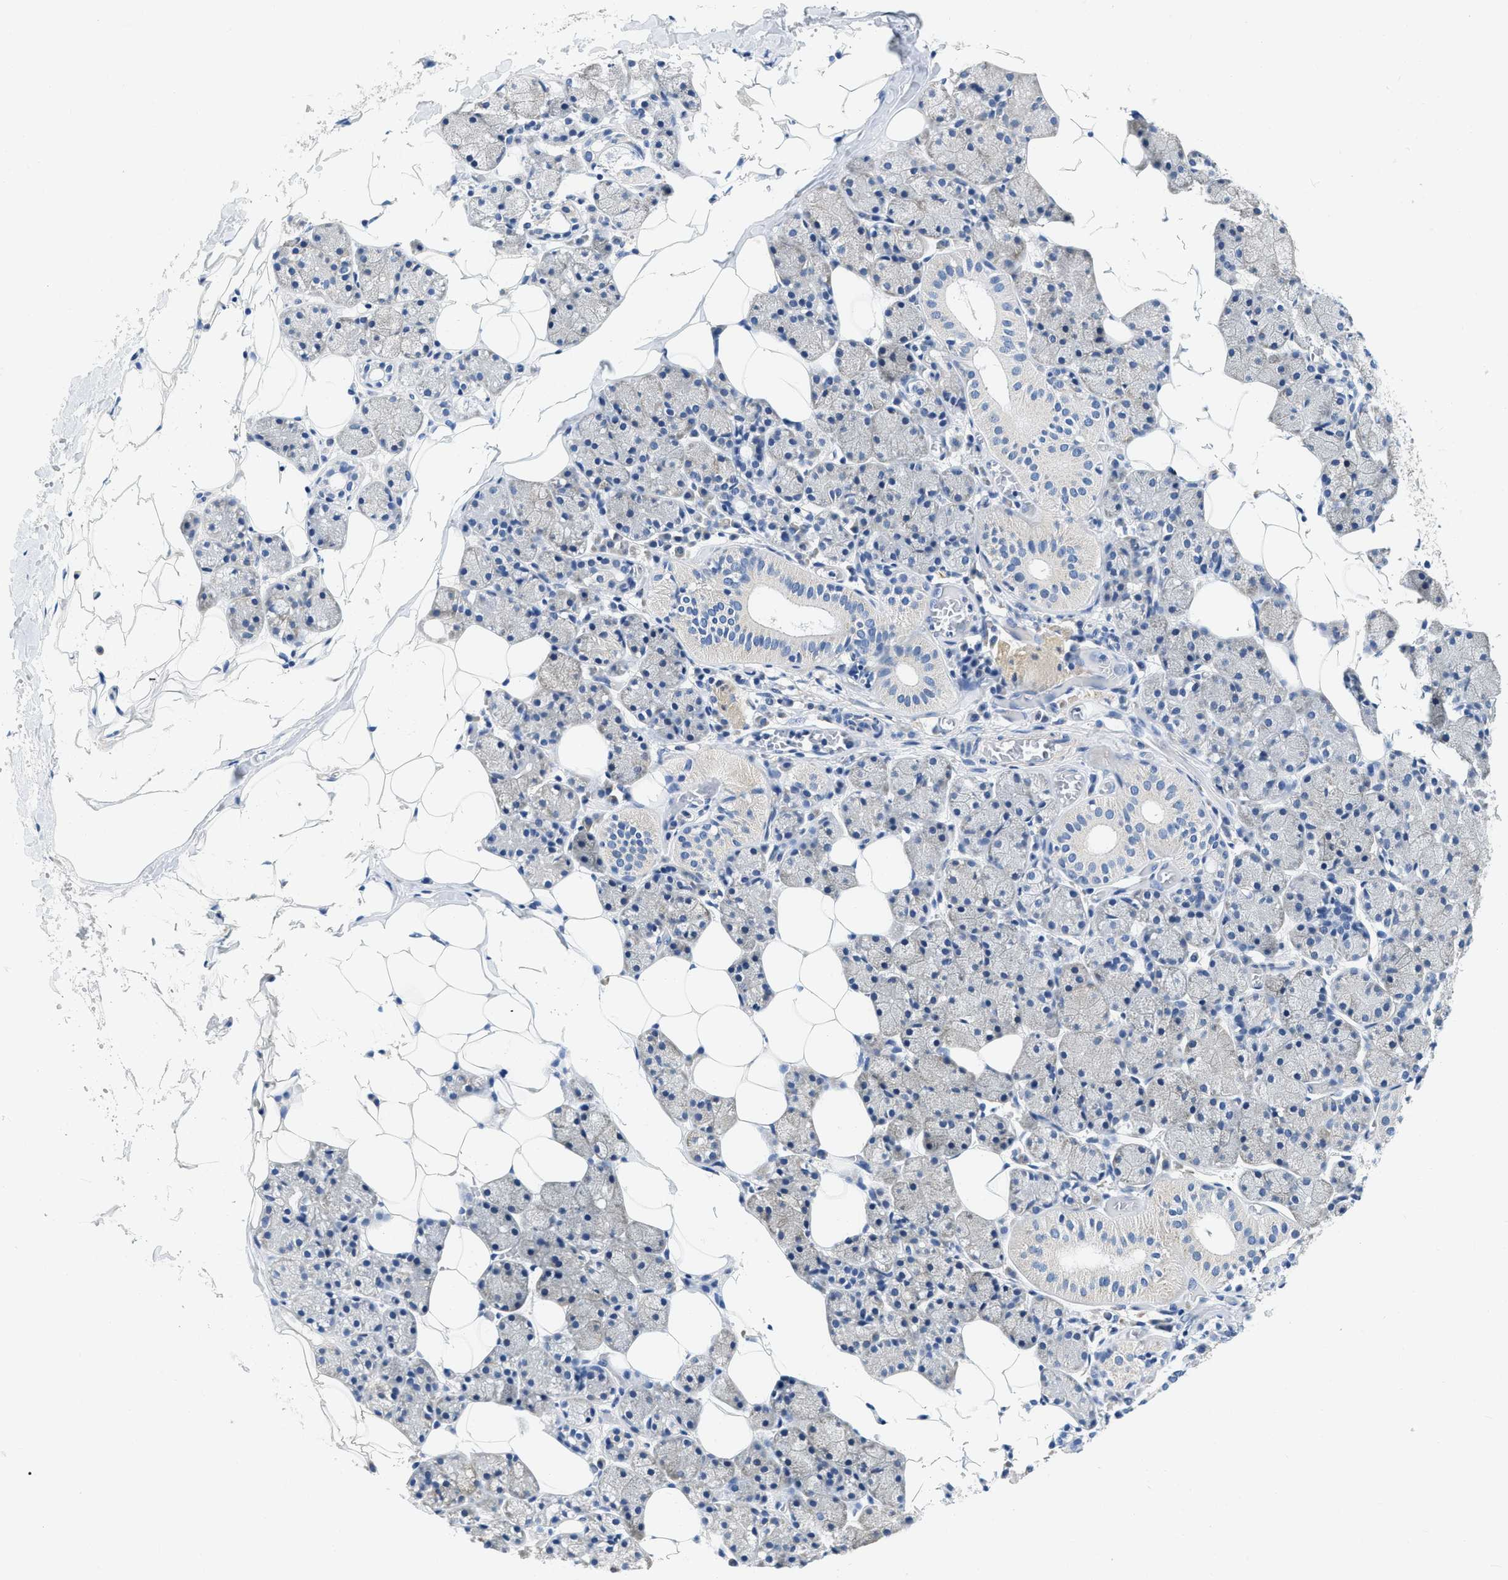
{"staining": {"intensity": "negative", "quantity": "none", "location": "none"}, "tissue": "salivary gland", "cell_type": "Glandular cells", "image_type": "normal", "snomed": [{"axis": "morphology", "description": "Normal tissue, NOS"}, {"axis": "topography", "description": "Salivary gland"}], "caption": "This is an IHC micrograph of unremarkable salivary gland. There is no positivity in glandular cells.", "gene": "EIF2AK2", "patient": {"sex": "female", "age": 33}}